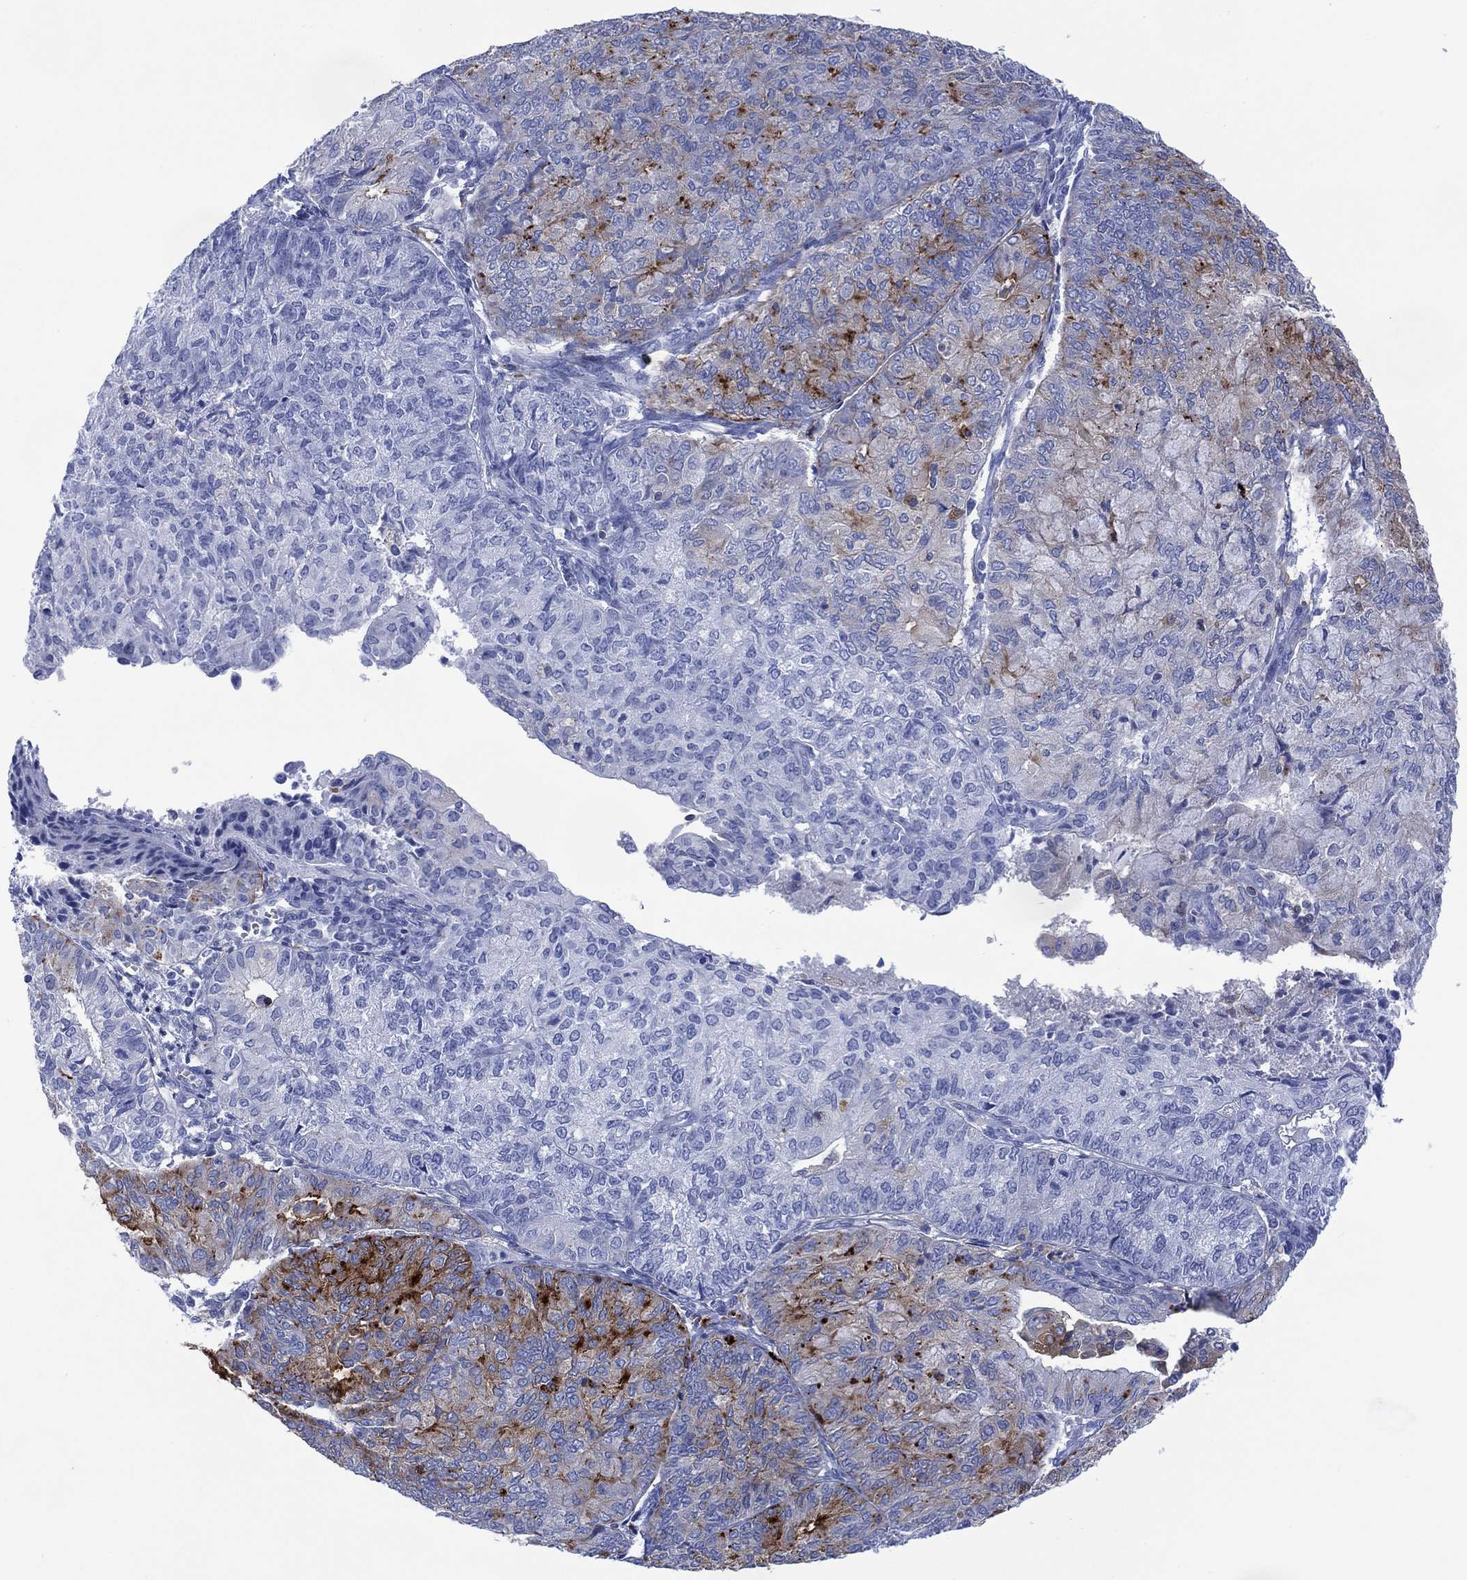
{"staining": {"intensity": "strong", "quantity": "<25%", "location": "cytoplasmic/membranous"}, "tissue": "endometrial cancer", "cell_type": "Tumor cells", "image_type": "cancer", "snomed": [{"axis": "morphology", "description": "Adenocarcinoma, NOS"}, {"axis": "topography", "description": "Endometrium"}], "caption": "About <25% of tumor cells in human adenocarcinoma (endometrial) show strong cytoplasmic/membranous protein staining as visualized by brown immunohistochemical staining.", "gene": "DPP4", "patient": {"sex": "female", "age": 82}}